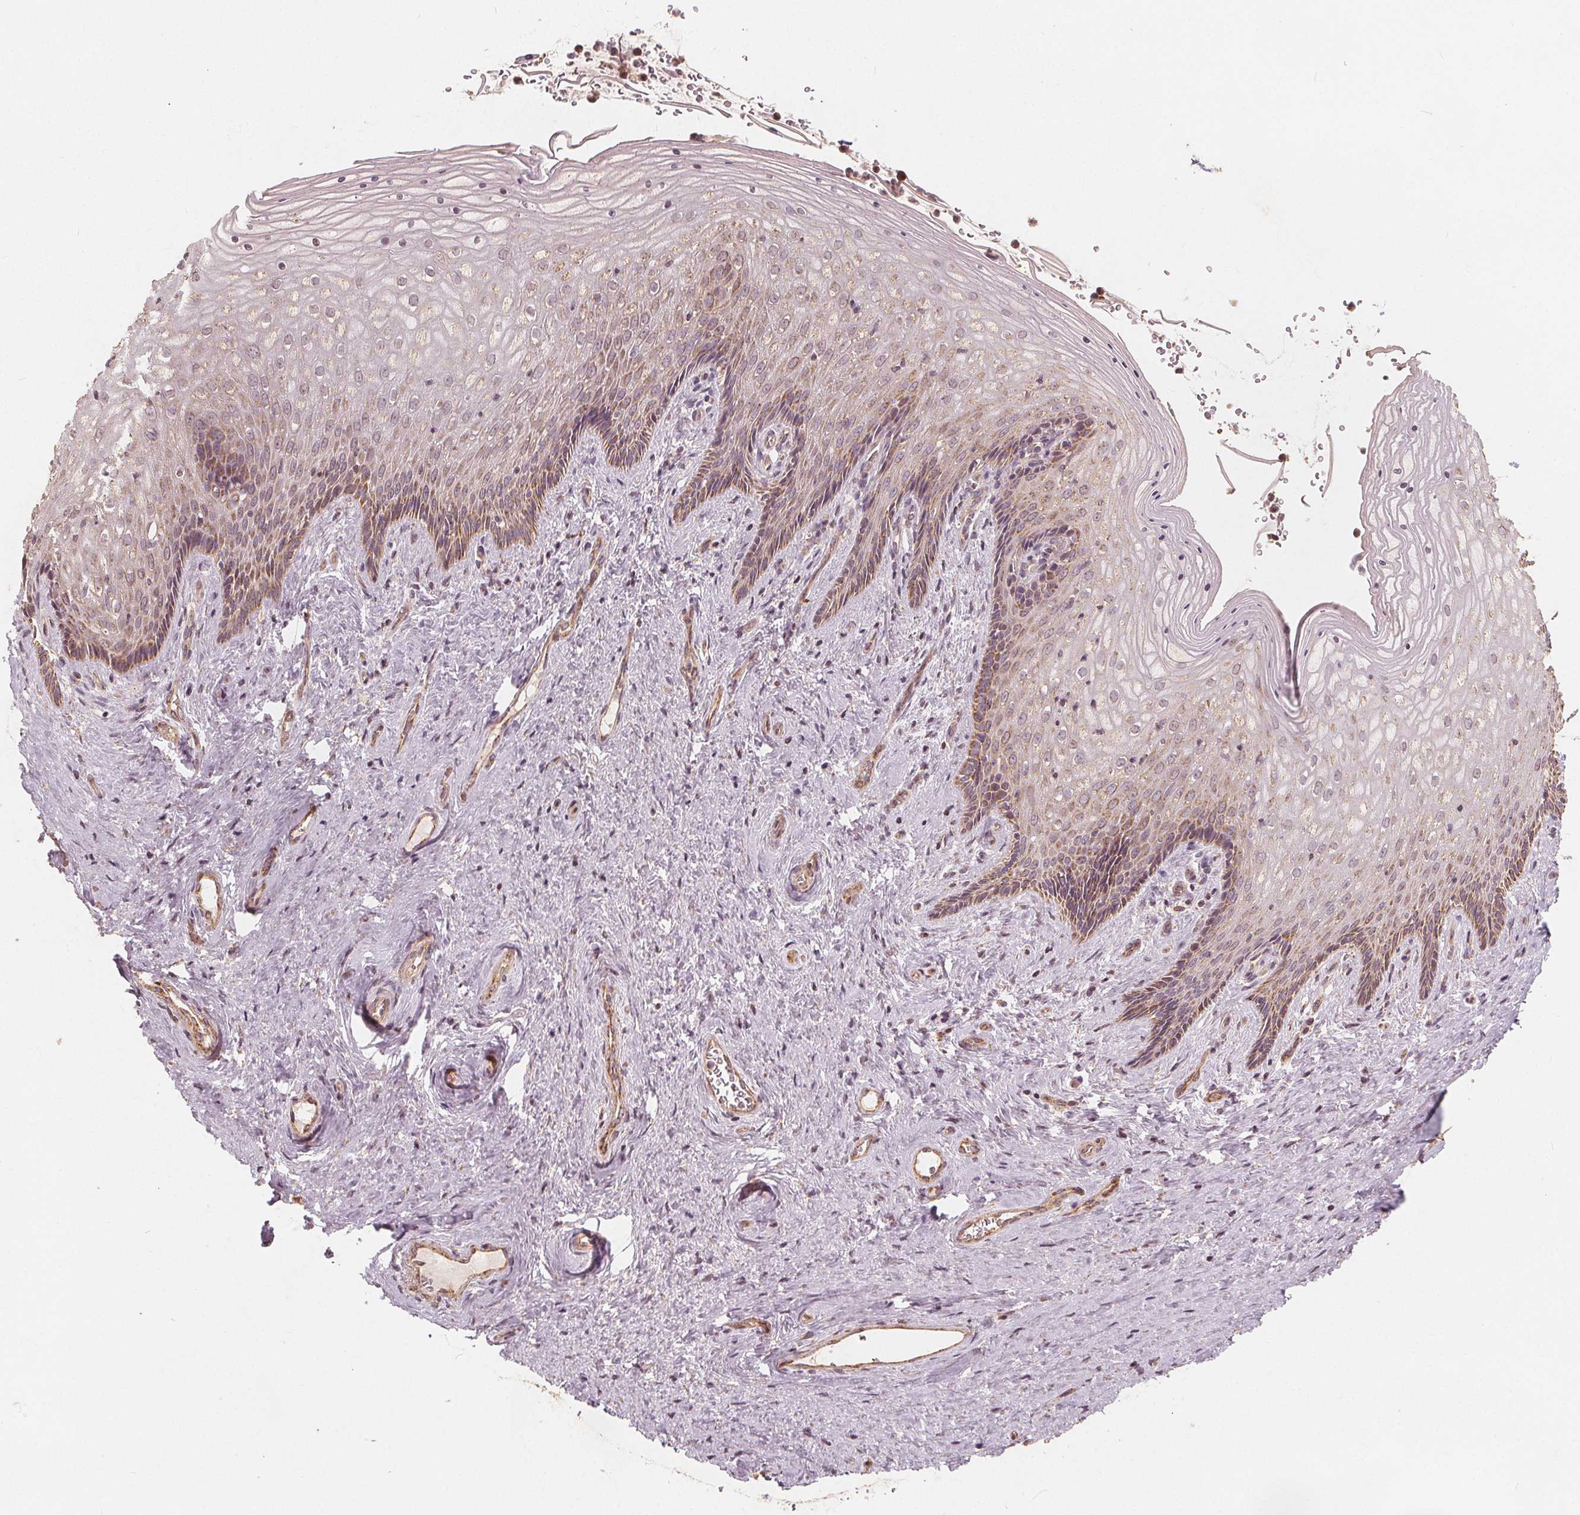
{"staining": {"intensity": "weak", "quantity": "25%-75%", "location": "cytoplasmic/membranous"}, "tissue": "vagina", "cell_type": "Squamous epithelial cells", "image_type": "normal", "snomed": [{"axis": "morphology", "description": "Normal tissue, NOS"}, {"axis": "topography", "description": "Vagina"}], "caption": "DAB immunohistochemical staining of normal human vagina demonstrates weak cytoplasmic/membranous protein staining in about 25%-75% of squamous epithelial cells.", "gene": "PEX26", "patient": {"sex": "female", "age": 45}}